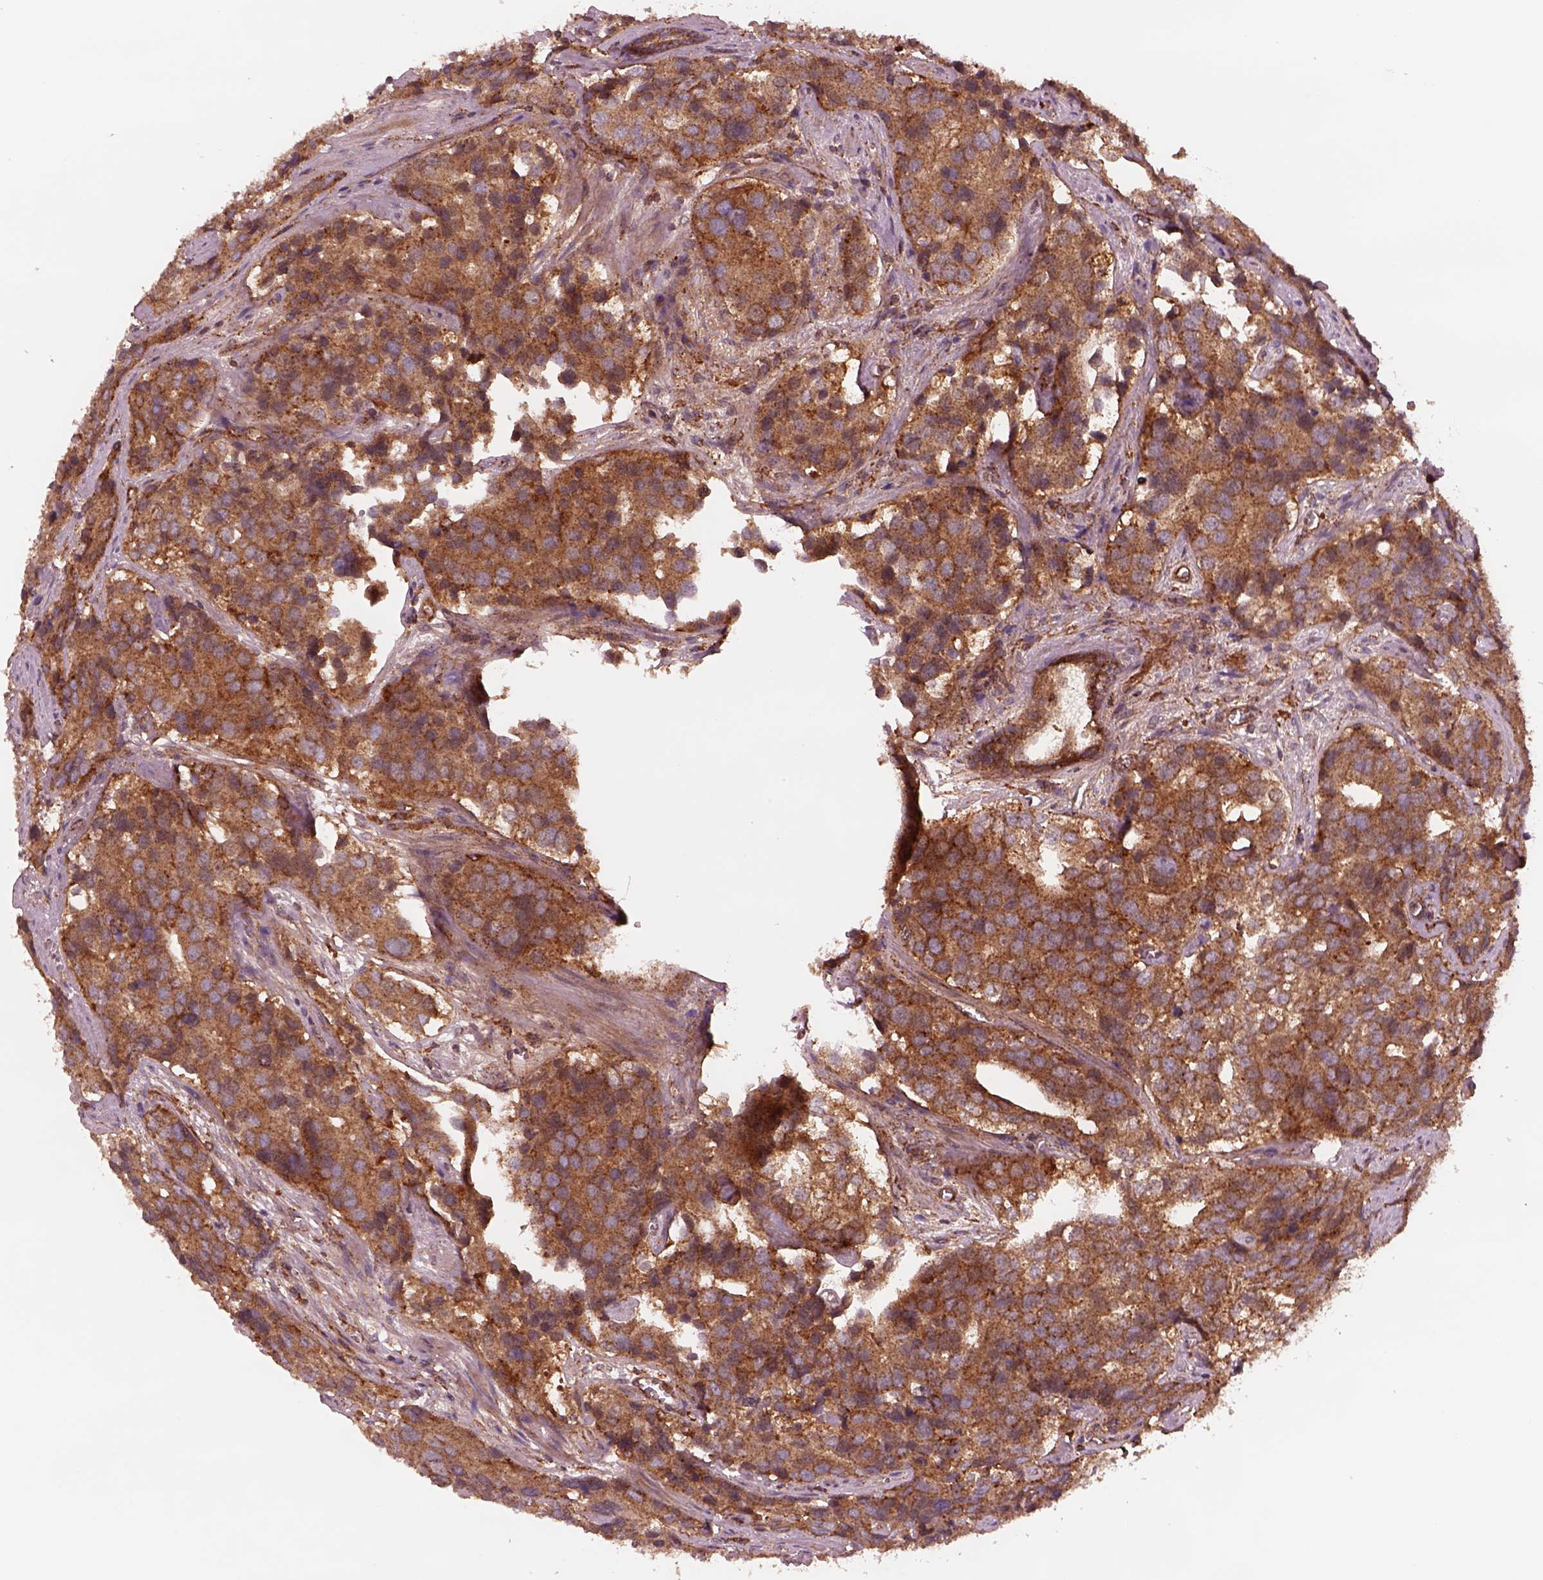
{"staining": {"intensity": "strong", "quantity": ">75%", "location": "cytoplasmic/membranous"}, "tissue": "prostate cancer", "cell_type": "Tumor cells", "image_type": "cancer", "snomed": [{"axis": "morphology", "description": "Adenocarcinoma, NOS"}, {"axis": "topography", "description": "Prostate and seminal vesicle, NOS"}], "caption": "Adenocarcinoma (prostate) stained with DAB immunohistochemistry (IHC) reveals high levels of strong cytoplasmic/membranous staining in about >75% of tumor cells. The protein is shown in brown color, while the nuclei are stained blue.", "gene": "WASHC2A", "patient": {"sex": "male", "age": 63}}